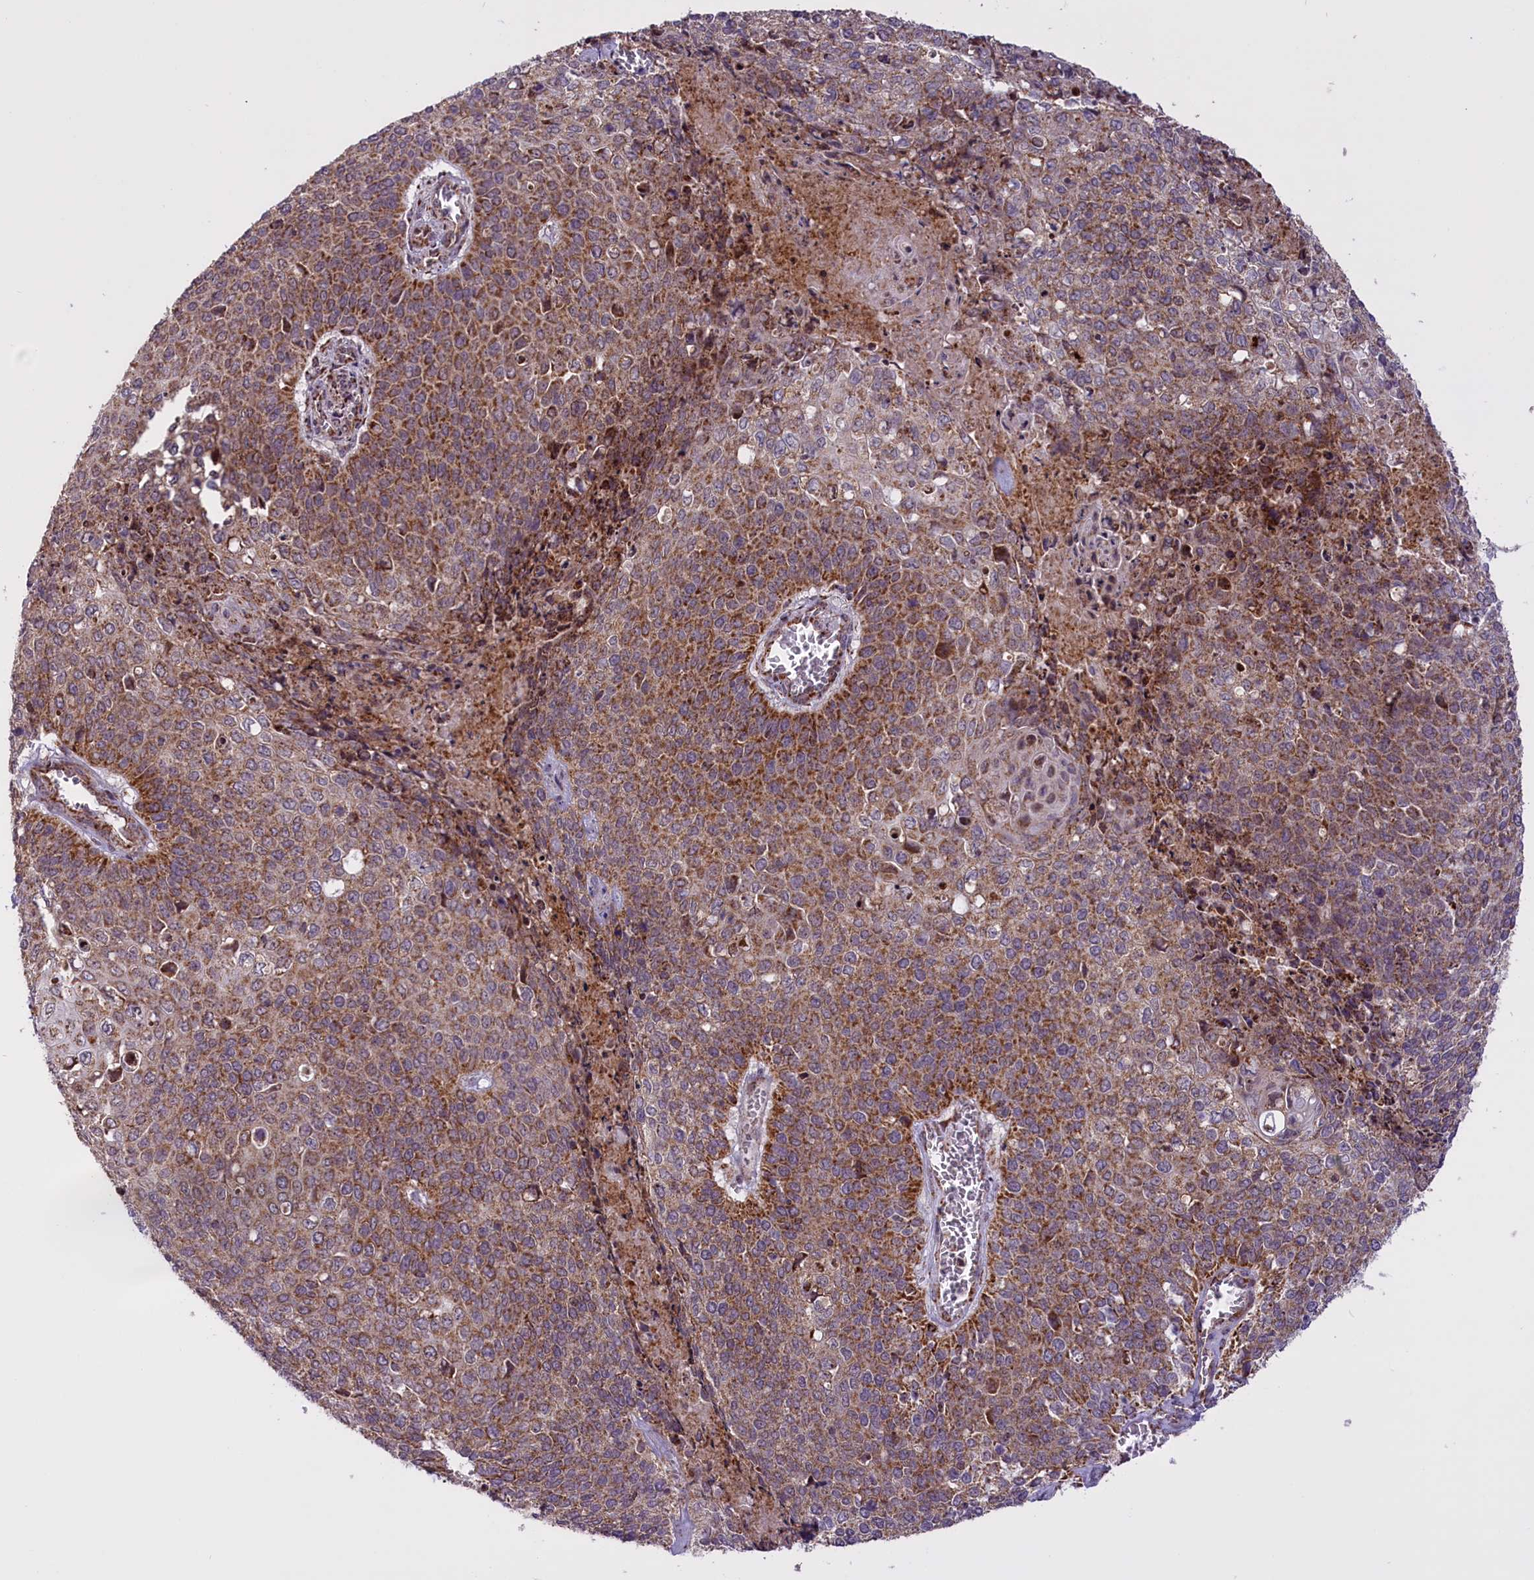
{"staining": {"intensity": "moderate", "quantity": ">75%", "location": "cytoplasmic/membranous"}, "tissue": "cervical cancer", "cell_type": "Tumor cells", "image_type": "cancer", "snomed": [{"axis": "morphology", "description": "Squamous cell carcinoma, NOS"}, {"axis": "topography", "description": "Cervix"}], "caption": "Immunohistochemistry staining of cervical squamous cell carcinoma, which shows medium levels of moderate cytoplasmic/membranous positivity in approximately >75% of tumor cells indicating moderate cytoplasmic/membranous protein positivity. The staining was performed using DAB (3,3'-diaminobenzidine) (brown) for protein detection and nuclei were counterstained in hematoxylin (blue).", "gene": "NDUFS5", "patient": {"sex": "female", "age": 39}}